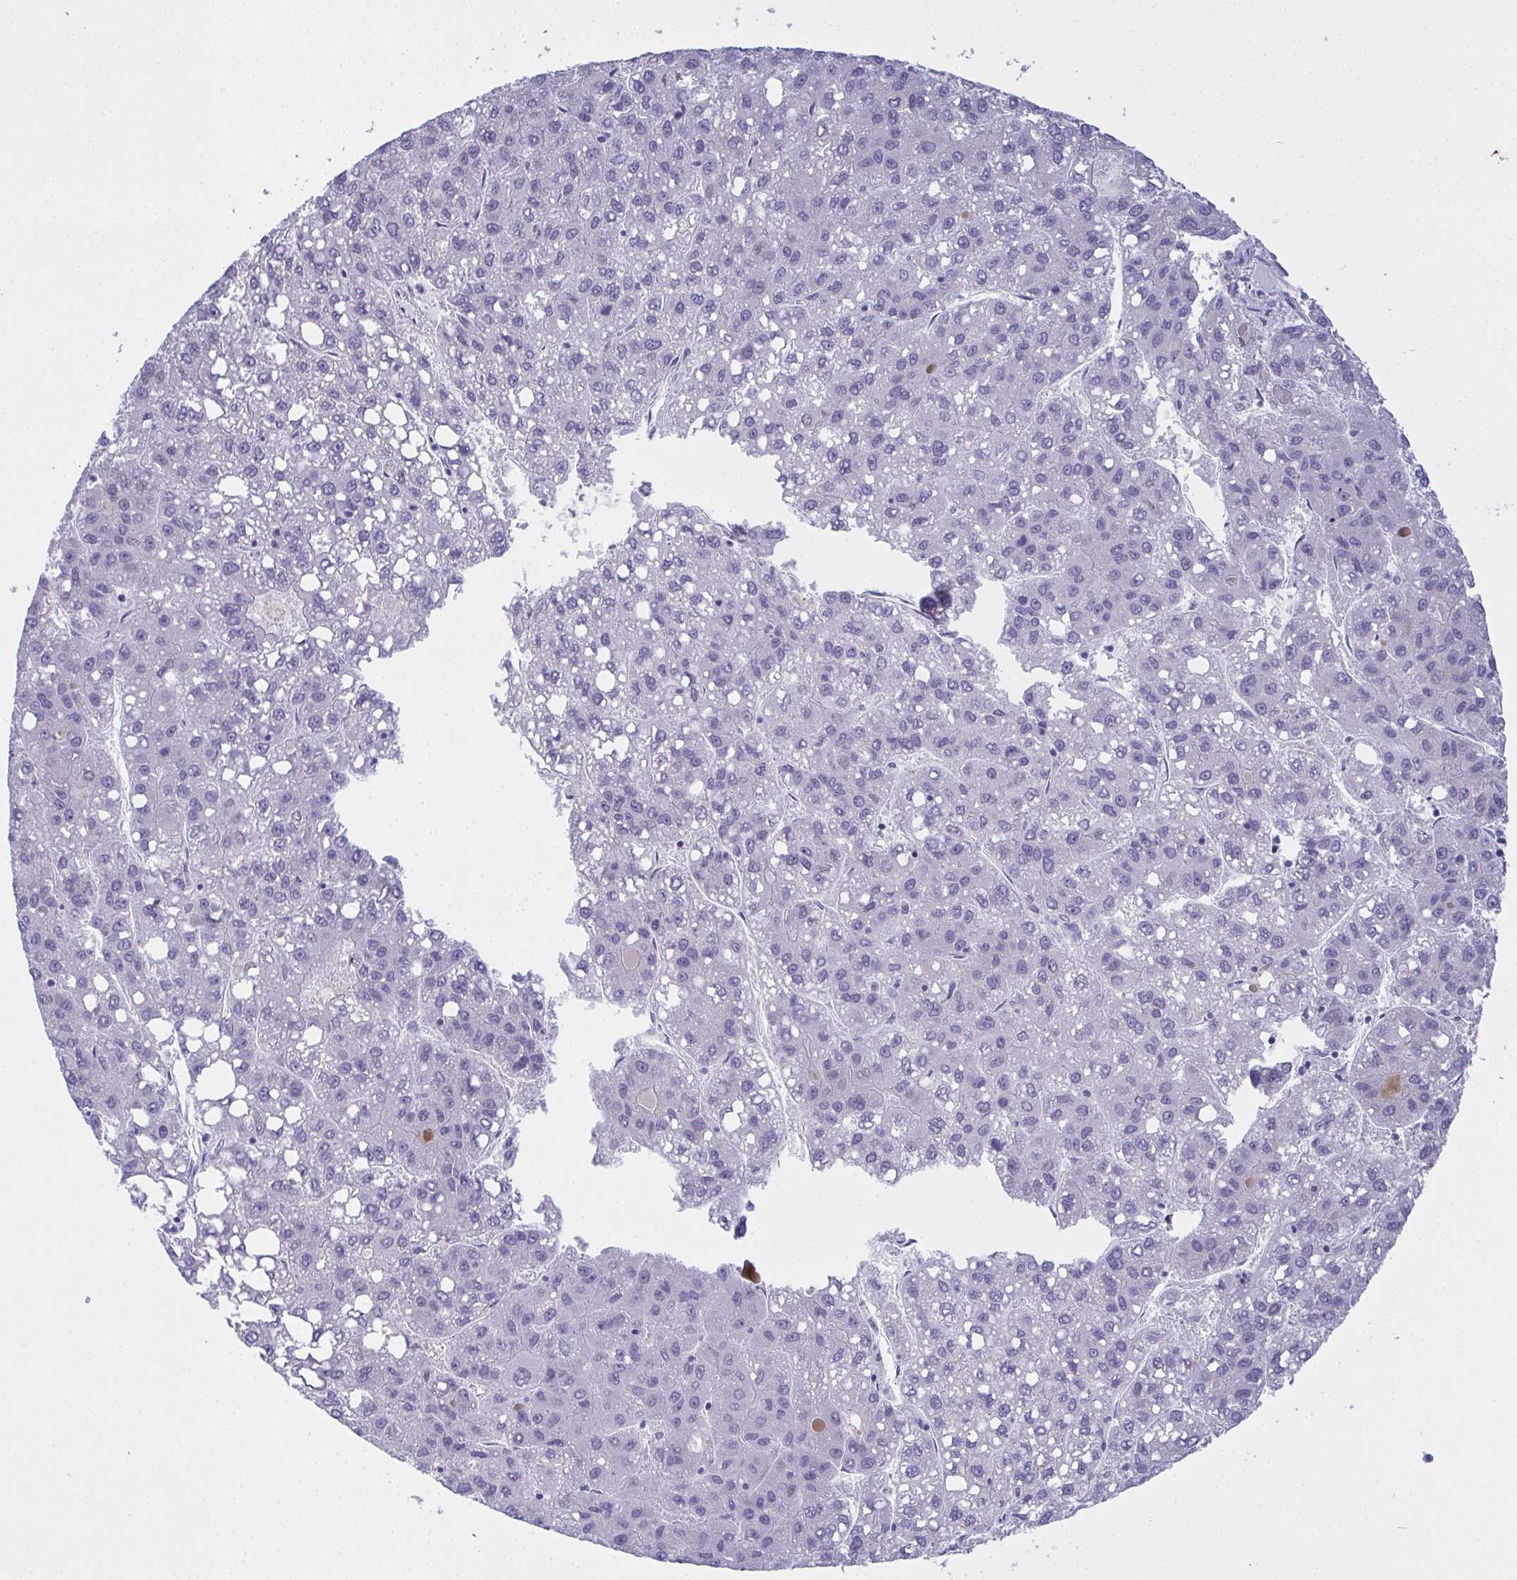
{"staining": {"intensity": "negative", "quantity": "none", "location": "none"}, "tissue": "liver cancer", "cell_type": "Tumor cells", "image_type": "cancer", "snomed": [{"axis": "morphology", "description": "Carcinoma, Hepatocellular, NOS"}, {"axis": "topography", "description": "Liver"}], "caption": "IHC image of neoplastic tissue: liver cancer stained with DAB (3,3'-diaminobenzidine) demonstrates no significant protein positivity in tumor cells. Nuclei are stained in blue.", "gene": "SLC36A2", "patient": {"sex": "female", "age": 82}}